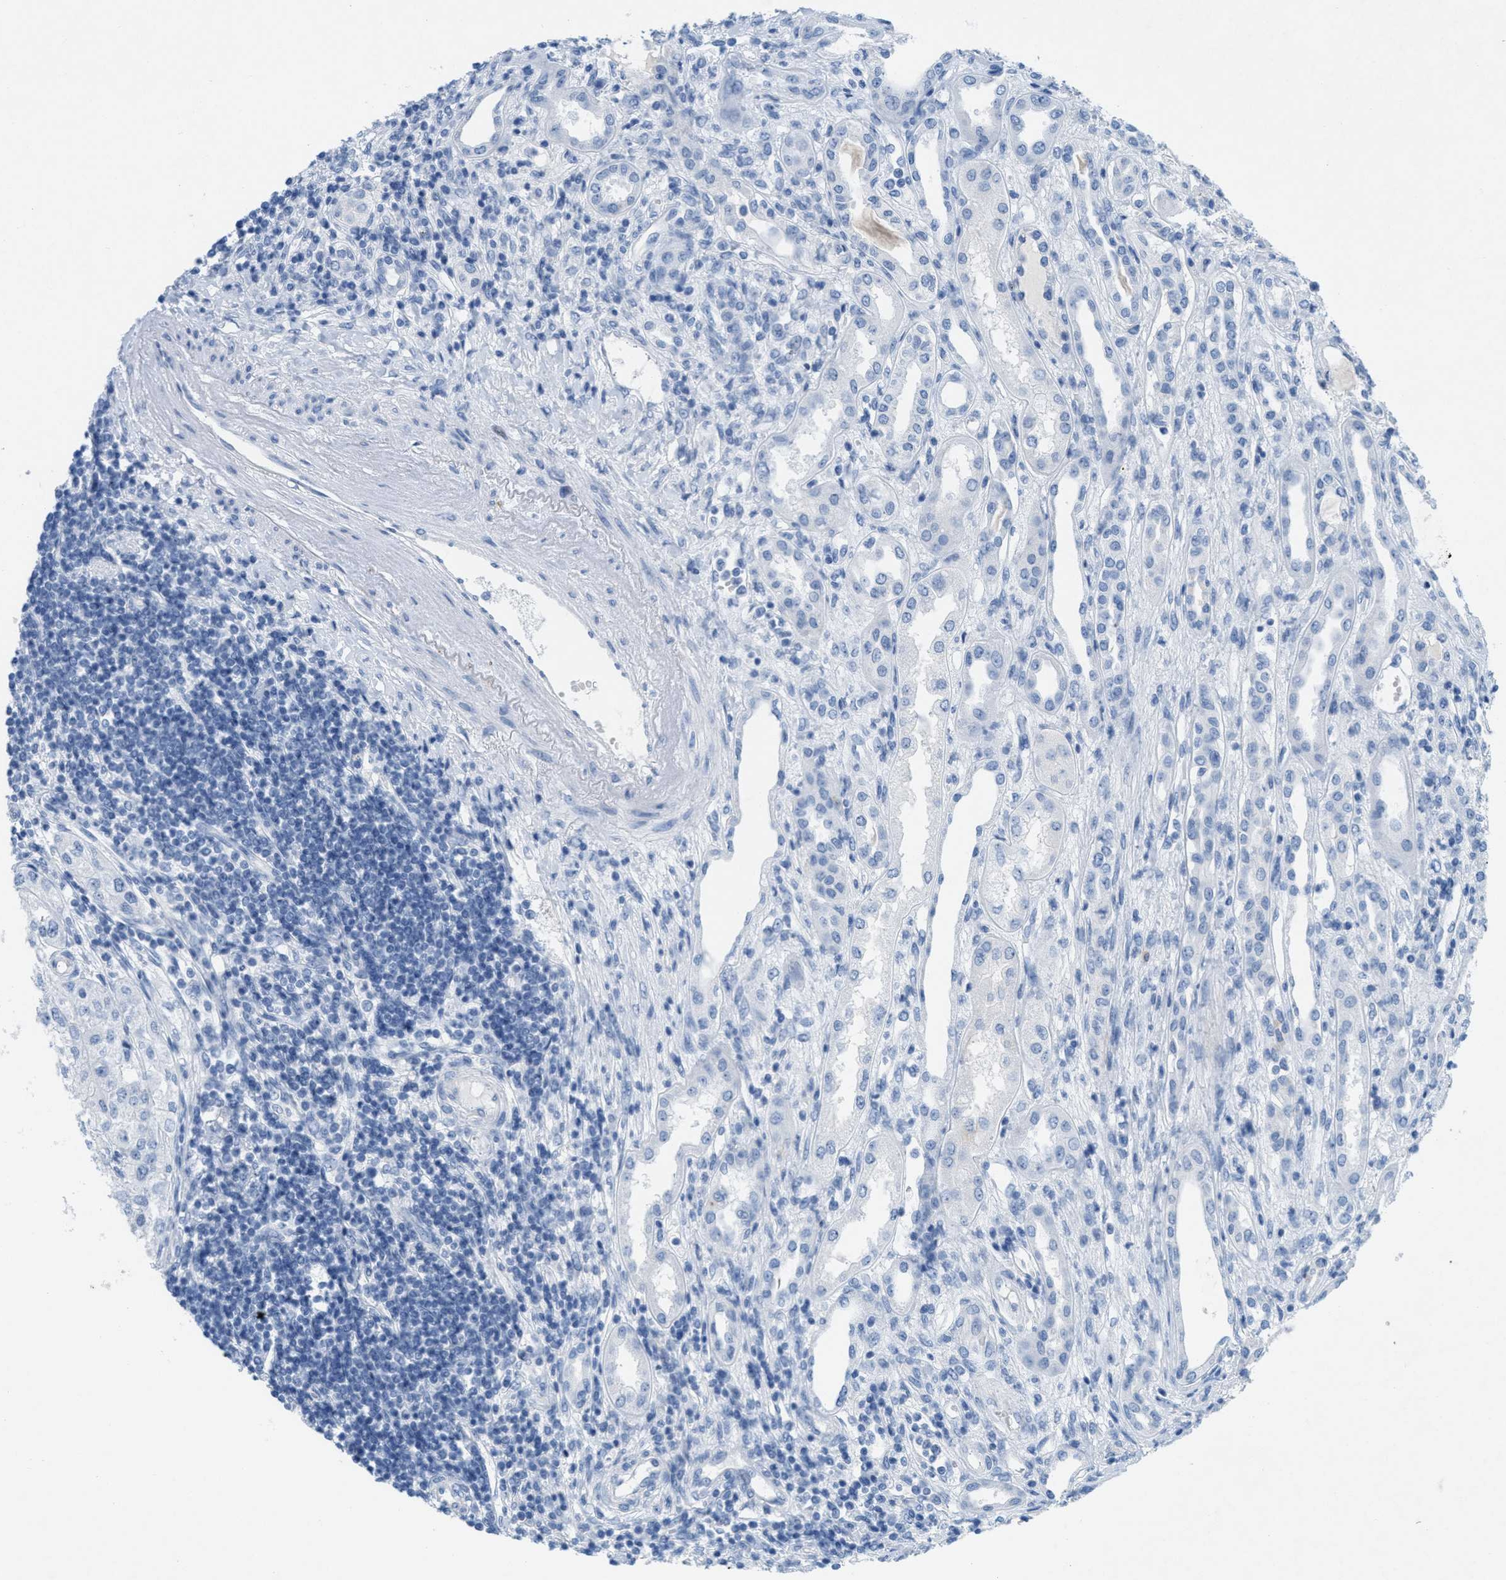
{"staining": {"intensity": "negative", "quantity": "none", "location": "none"}, "tissue": "renal cancer", "cell_type": "Tumor cells", "image_type": "cancer", "snomed": [{"axis": "morphology", "description": "Adenocarcinoma, NOS"}, {"axis": "topography", "description": "Kidney"}], "caption": "Image shows no protein staining in tumor cells of renal adenocarcinoma tissue.", "gene": "GPM6A", "patient": {"sex": "female", "age": 54}}